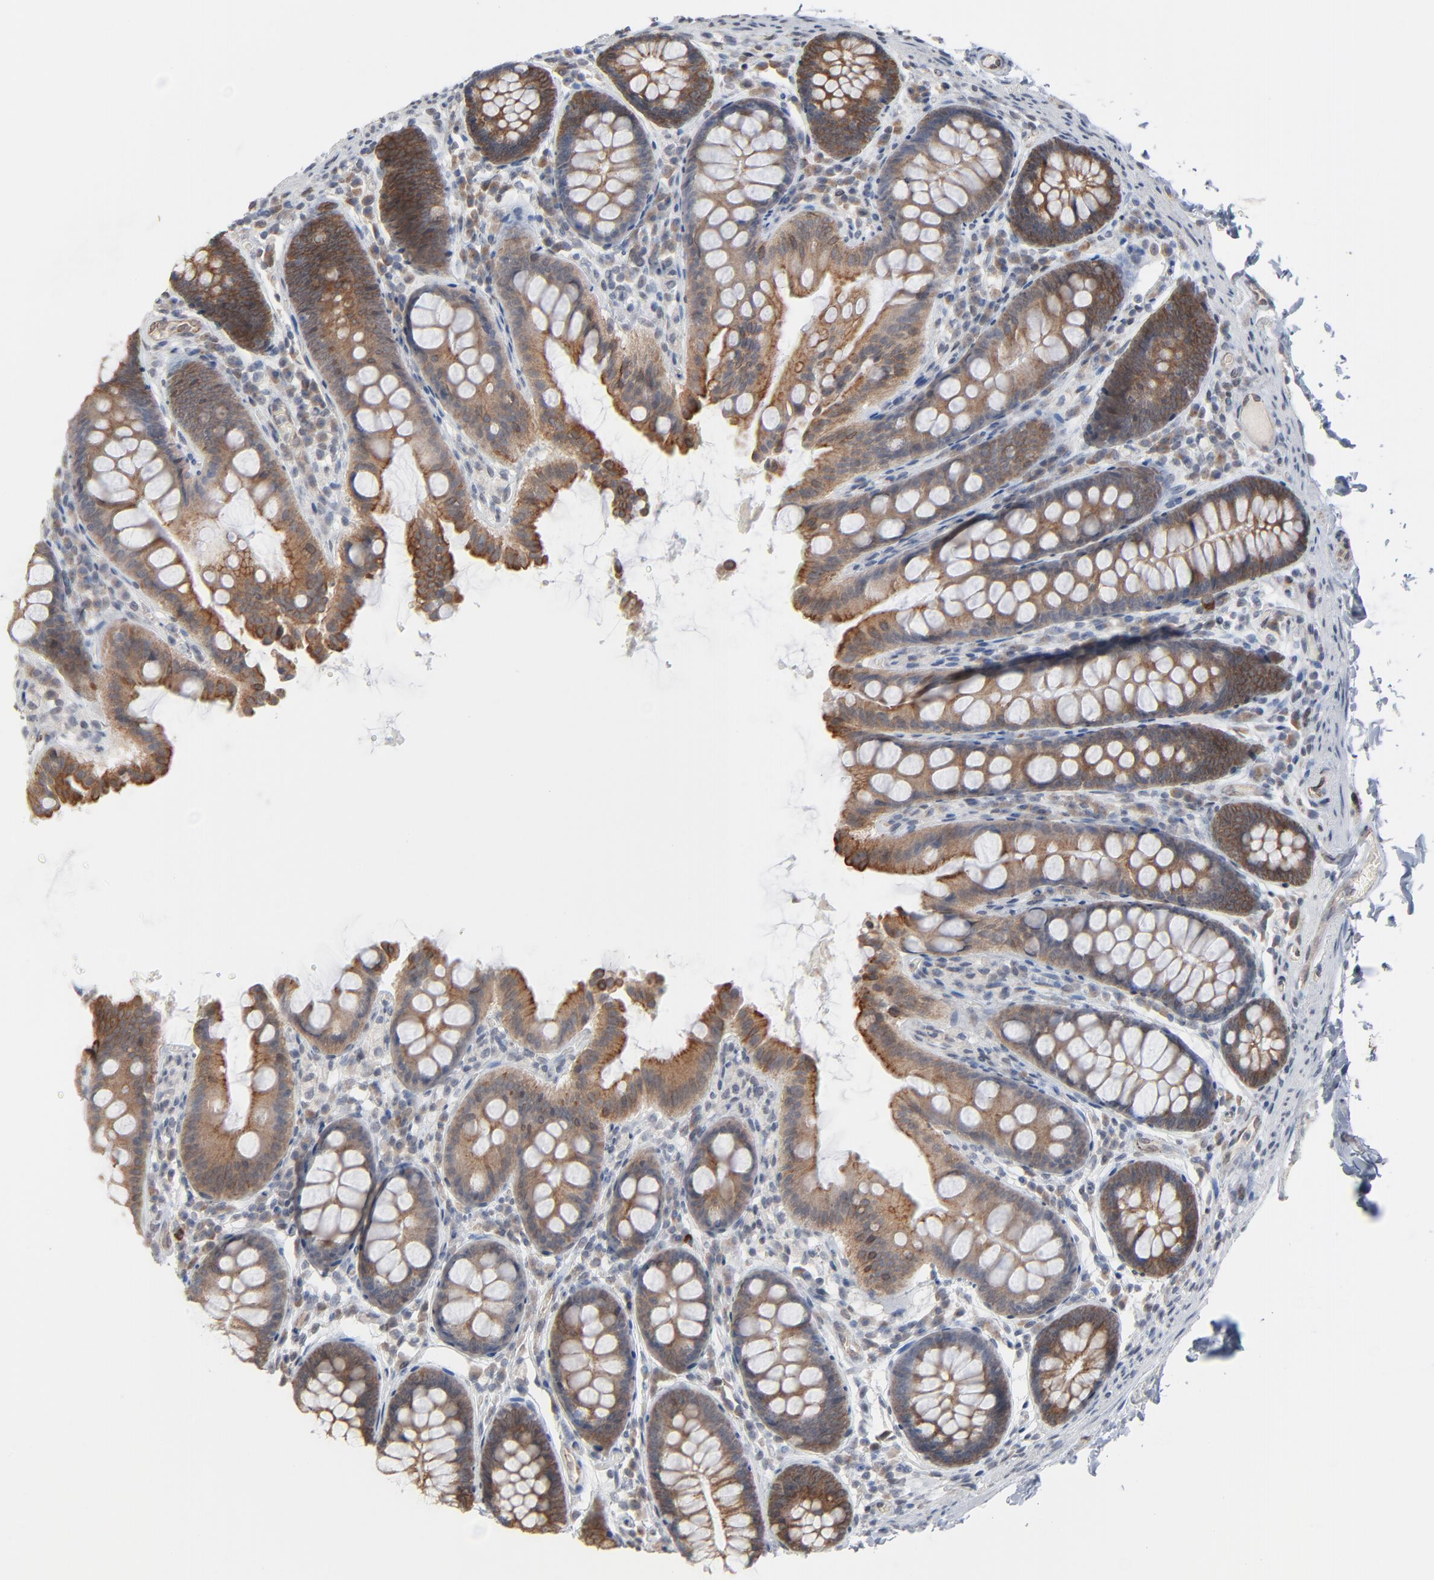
{"staining": {"intensity": "moderate", "quantity": "25%-75%", "location": "cytoplasmic/membranous"}, "tissue": "colon", "cell_type": "Endothelial cells", "image_type": "normal", "snomed": [{"axis": "morphology", "description": "Normal tissue, NOS"}, {"axis": "topography", "description": "Colon"}], "caption": "DAB immunohistochemical staining of normal colon demonstrates moderate cytoplasmic/membranous protein expression in approximately 25%-75% of endothelial cells.", "gene": "ITPR3", "patient": {"sex": "female", "age": 61}}